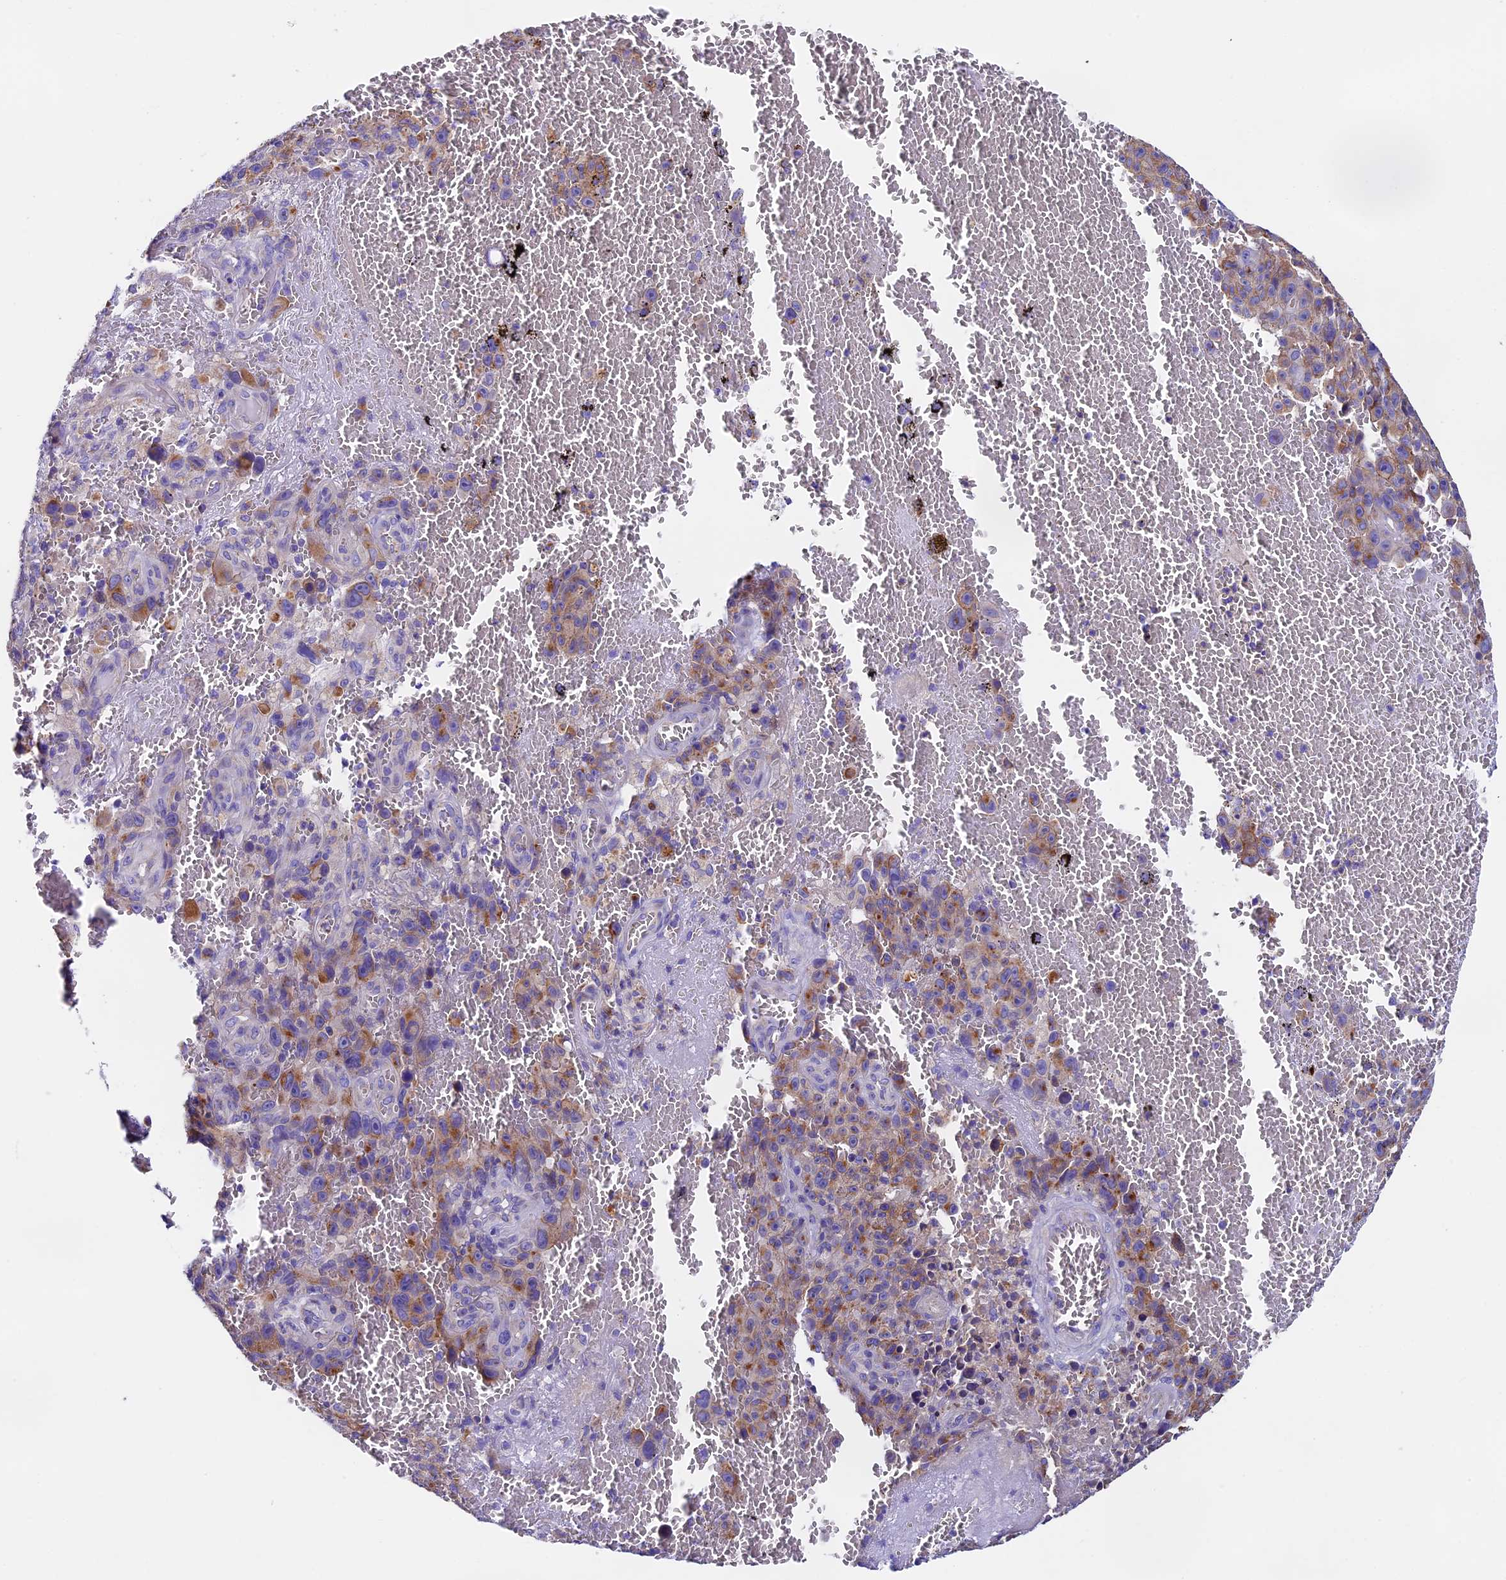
{"staining": {"intensity": "moderate", "quantity": "25%-75%", "location": "cytoplasmic/membranous"}, "tissue": "melanoma", "cell_type": "Tumor cells", "image_type": "cancer", "snomed": [{"axis": "morphology", "description": "Malignant melanoma, NOS"}, {"axis": "topography", "description": "Skin"}], "caption": "A high-resolution histopathology image shows immunohistochemistry (IHC) staining of melanoma, which demonstrates moderate cytoplasmic/membranous positivity in about 25%-75% of tumor cells.", "gene": "COMTD1", "patient": {"sex": "female", "age": 82}}